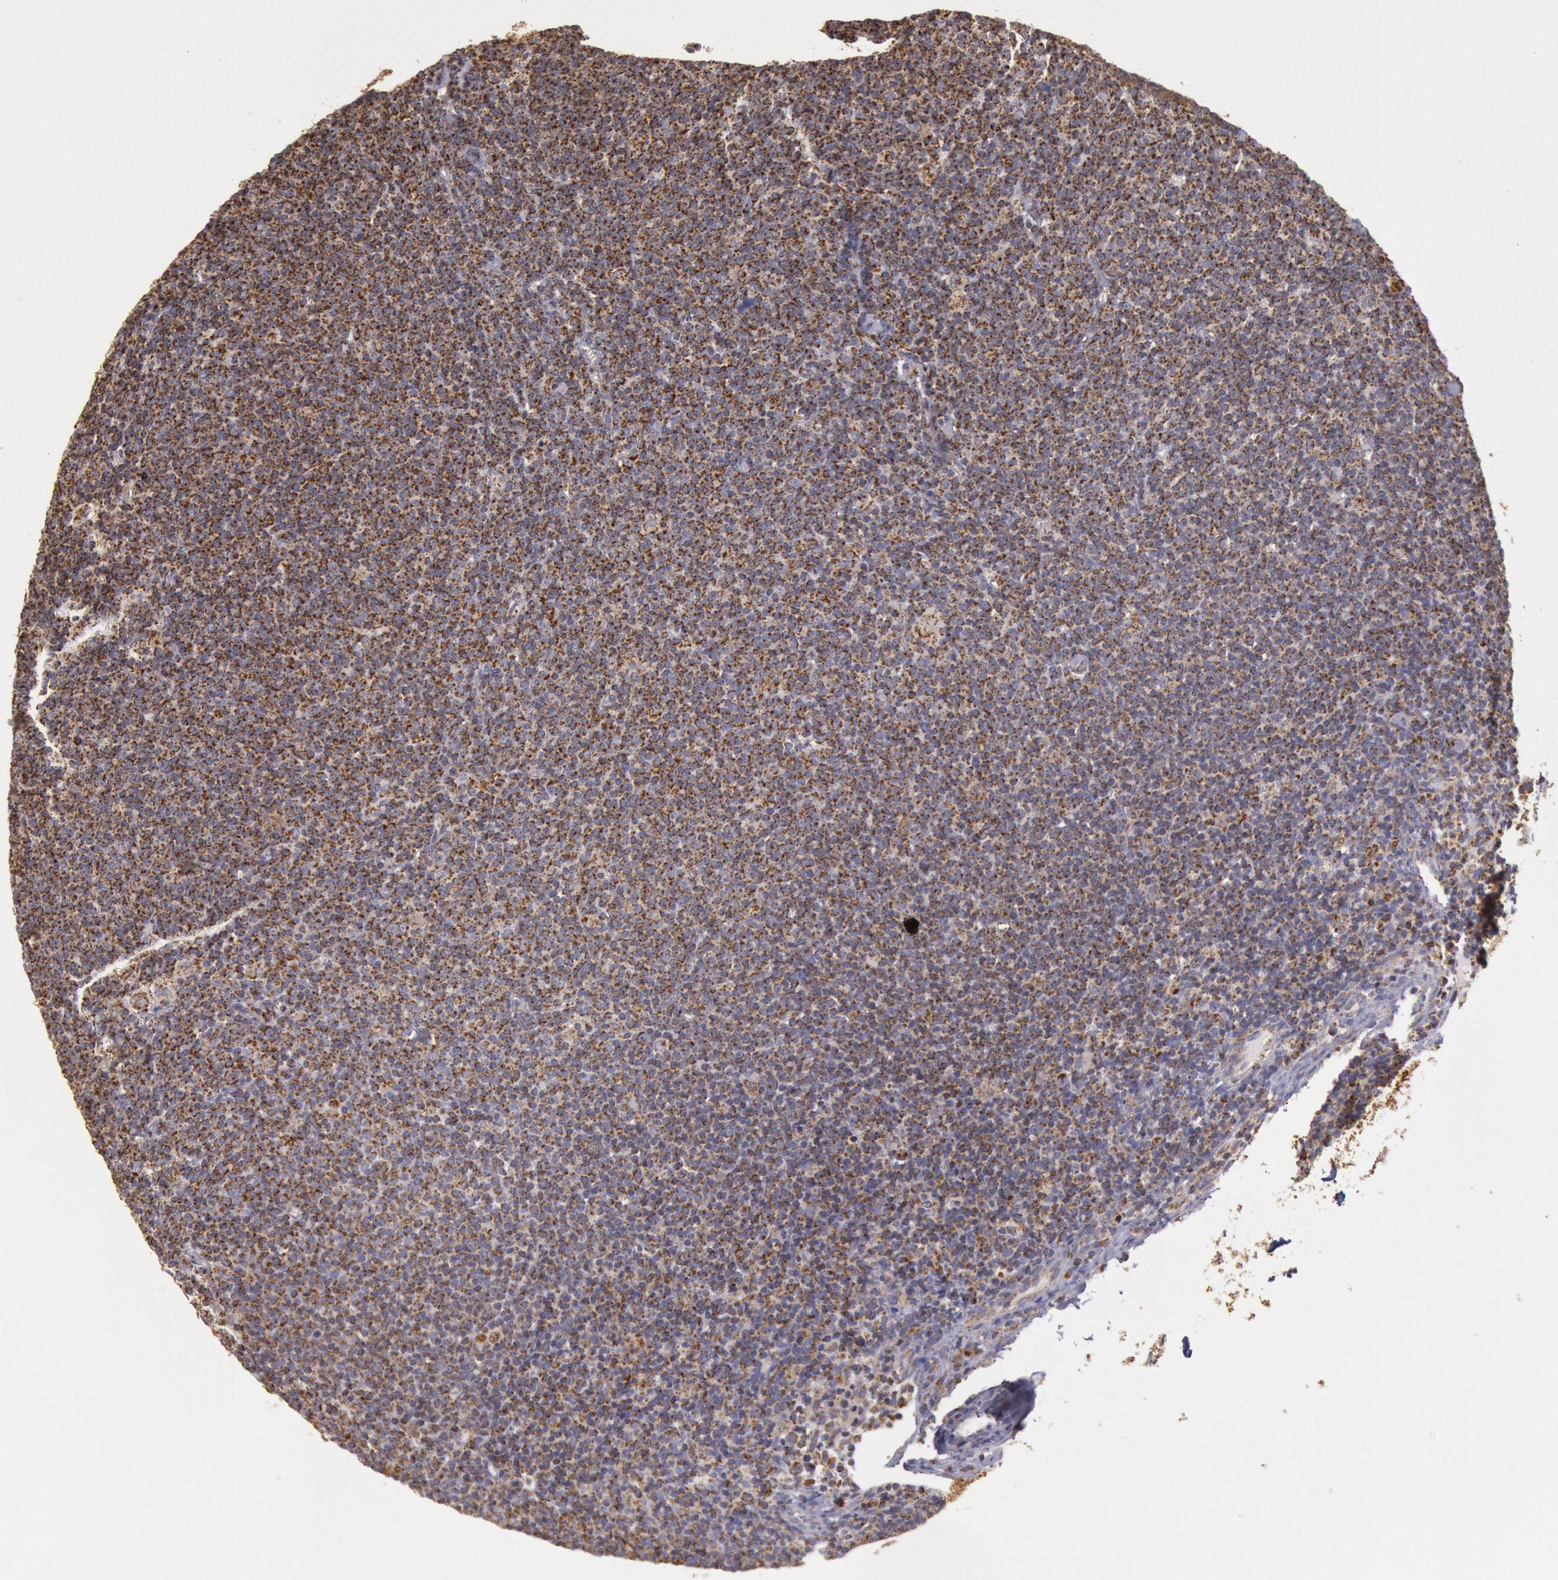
{"staining": {"intensity": "strong", "quantity": ">75%", "location": "cytoplasmic/membranous"}, "tissue": "lymphoma", "cell_type": "Tumor cells", "image_type": "cancer", "snomed": [{"axis": "morphology", "description": "Malignant lymphoma, non-Hodgkin's type, Low grade"}, {"axis": "topography", "description": "Lymph node"}], "caption": "A brown stain highlights strong cytoplasmic/membranous staining of a protein in human malignant lymphoma, non-Hodgkin's type (low-grade) tumor cells.", "gene": "CYC1", "patient": {"sex": "male", "age": 65}}